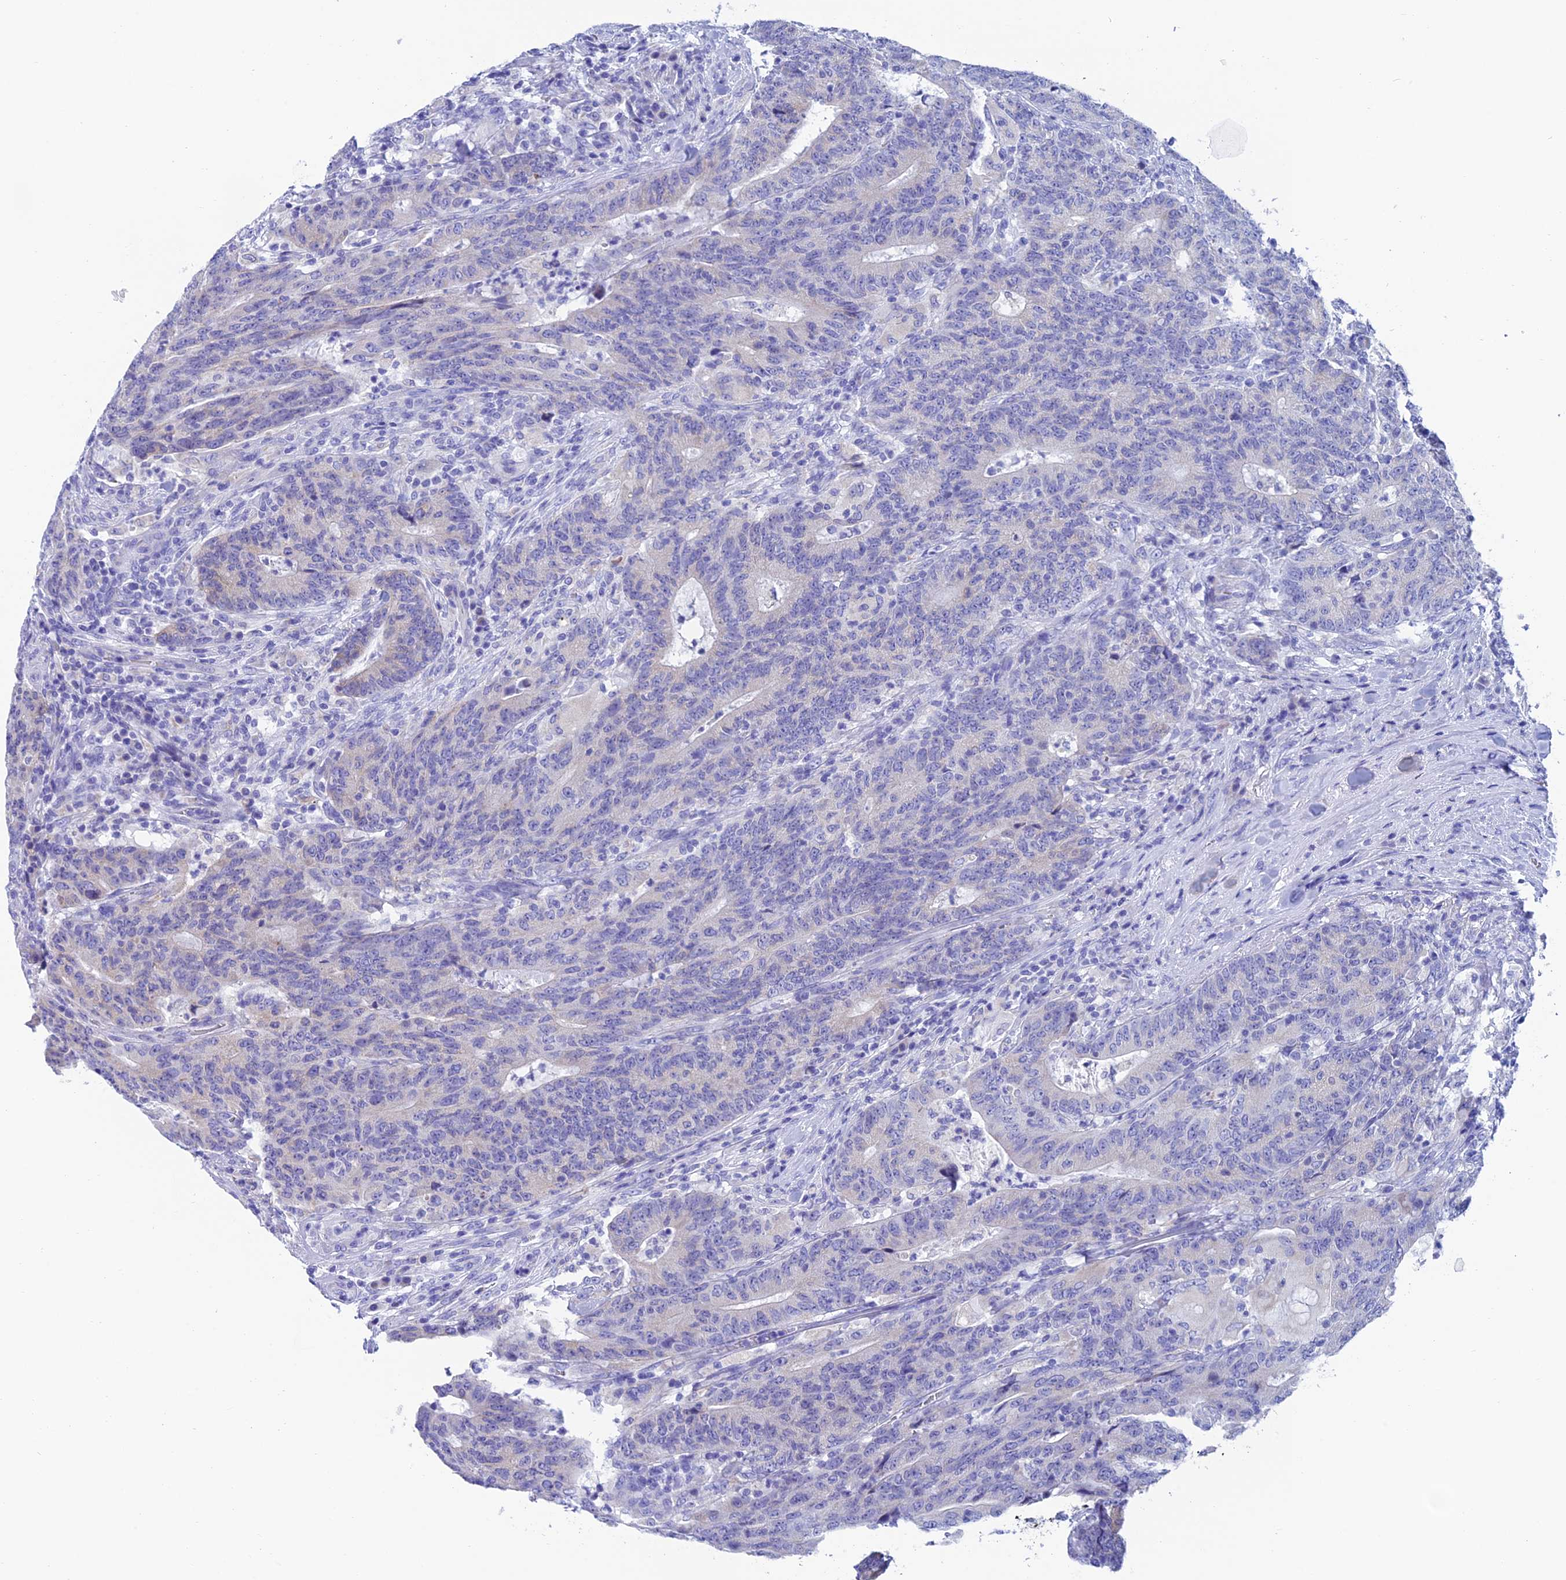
{"staining": {"intensity": "negative", "quantity": "none", "location": "none"}, "tissue": "colorectal cancer", "cell_type": "Tumor cells", "image_type": "cancer", "snomed": [{"axis": "morphology", "description": "Normal tissue, NOS"}, {"axis": "morphology", "description": "Adenocarcinoma, NOS"}, {"axis": "topography", "description": "Colon"}], "caption": "This image is of adenocarcinoma (colorectal) stained with immunohistochemistry (IHC) to label a protein in brown with the nuclei are counter-stained blue. There is no staining in tumor cells. The staining was performed using DAB to visualize the protein expression in brown, while the nuclei were stained in blue with hematoxylin (Magnification: 20x).", "gene": "REEP4", "patient": {"sex": "female", "age": 75}}